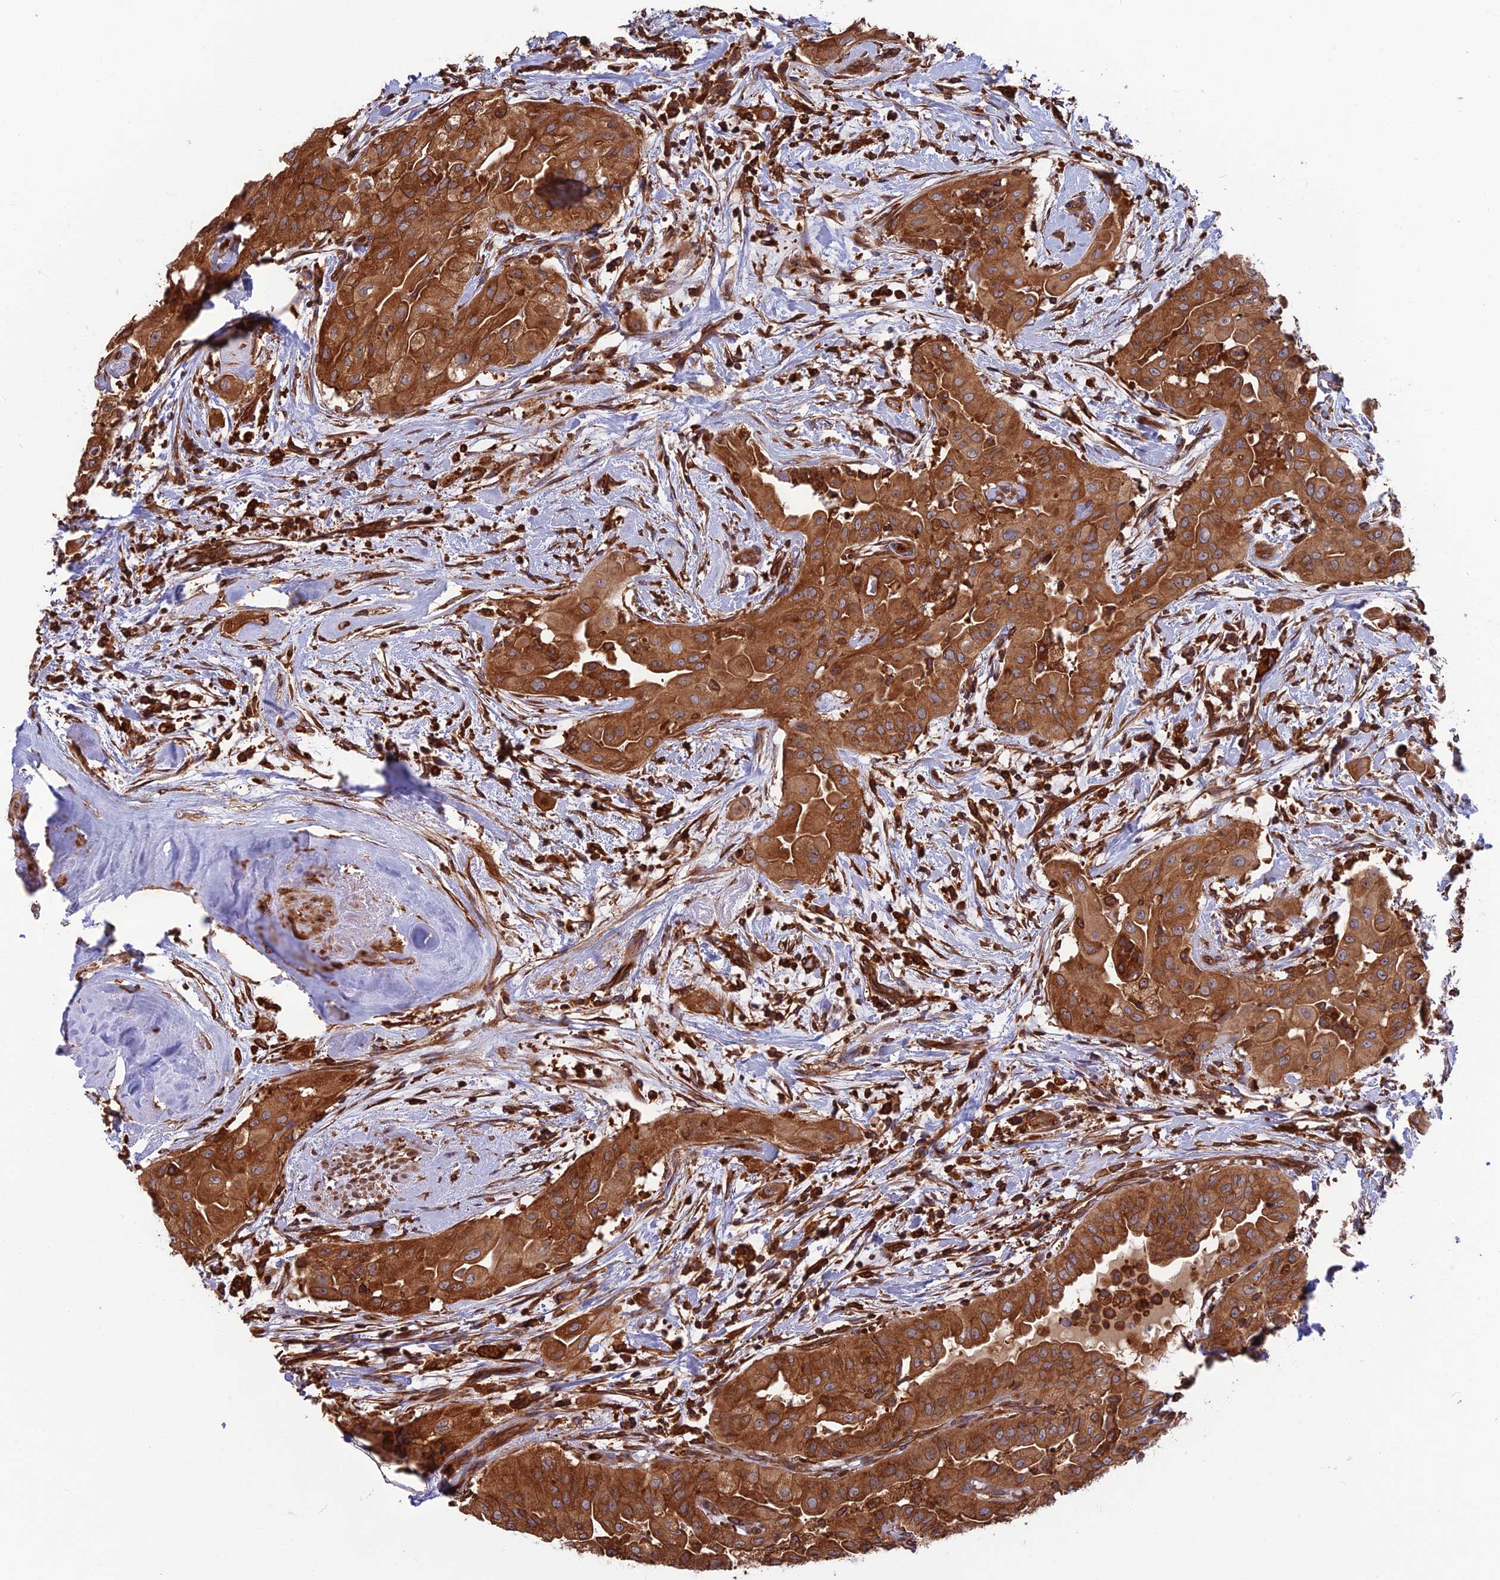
{"staining": {"intensity": "strong", "quantity": ">75%", "location": "cytoplasmic/membranous"}, "tissue": "thyroid cancer", "cell_type": "Tumor cells", "image_type": "cancer", "snomed": [{"axis": "morphology", "description": "Papillary adenocarcinoma, NOS"}, {"axis": "topography", "description": "Thyroid gland"}], "caption": "Papillary adenocarcinoma (thyroid) stained with immunohistochemistry (IHC) demonstrates strong cytoplasmic/membranous staining in about >75% of tumor cells.", "gene": "WDR1", "patient": {"sex": "female", "age": 59}}